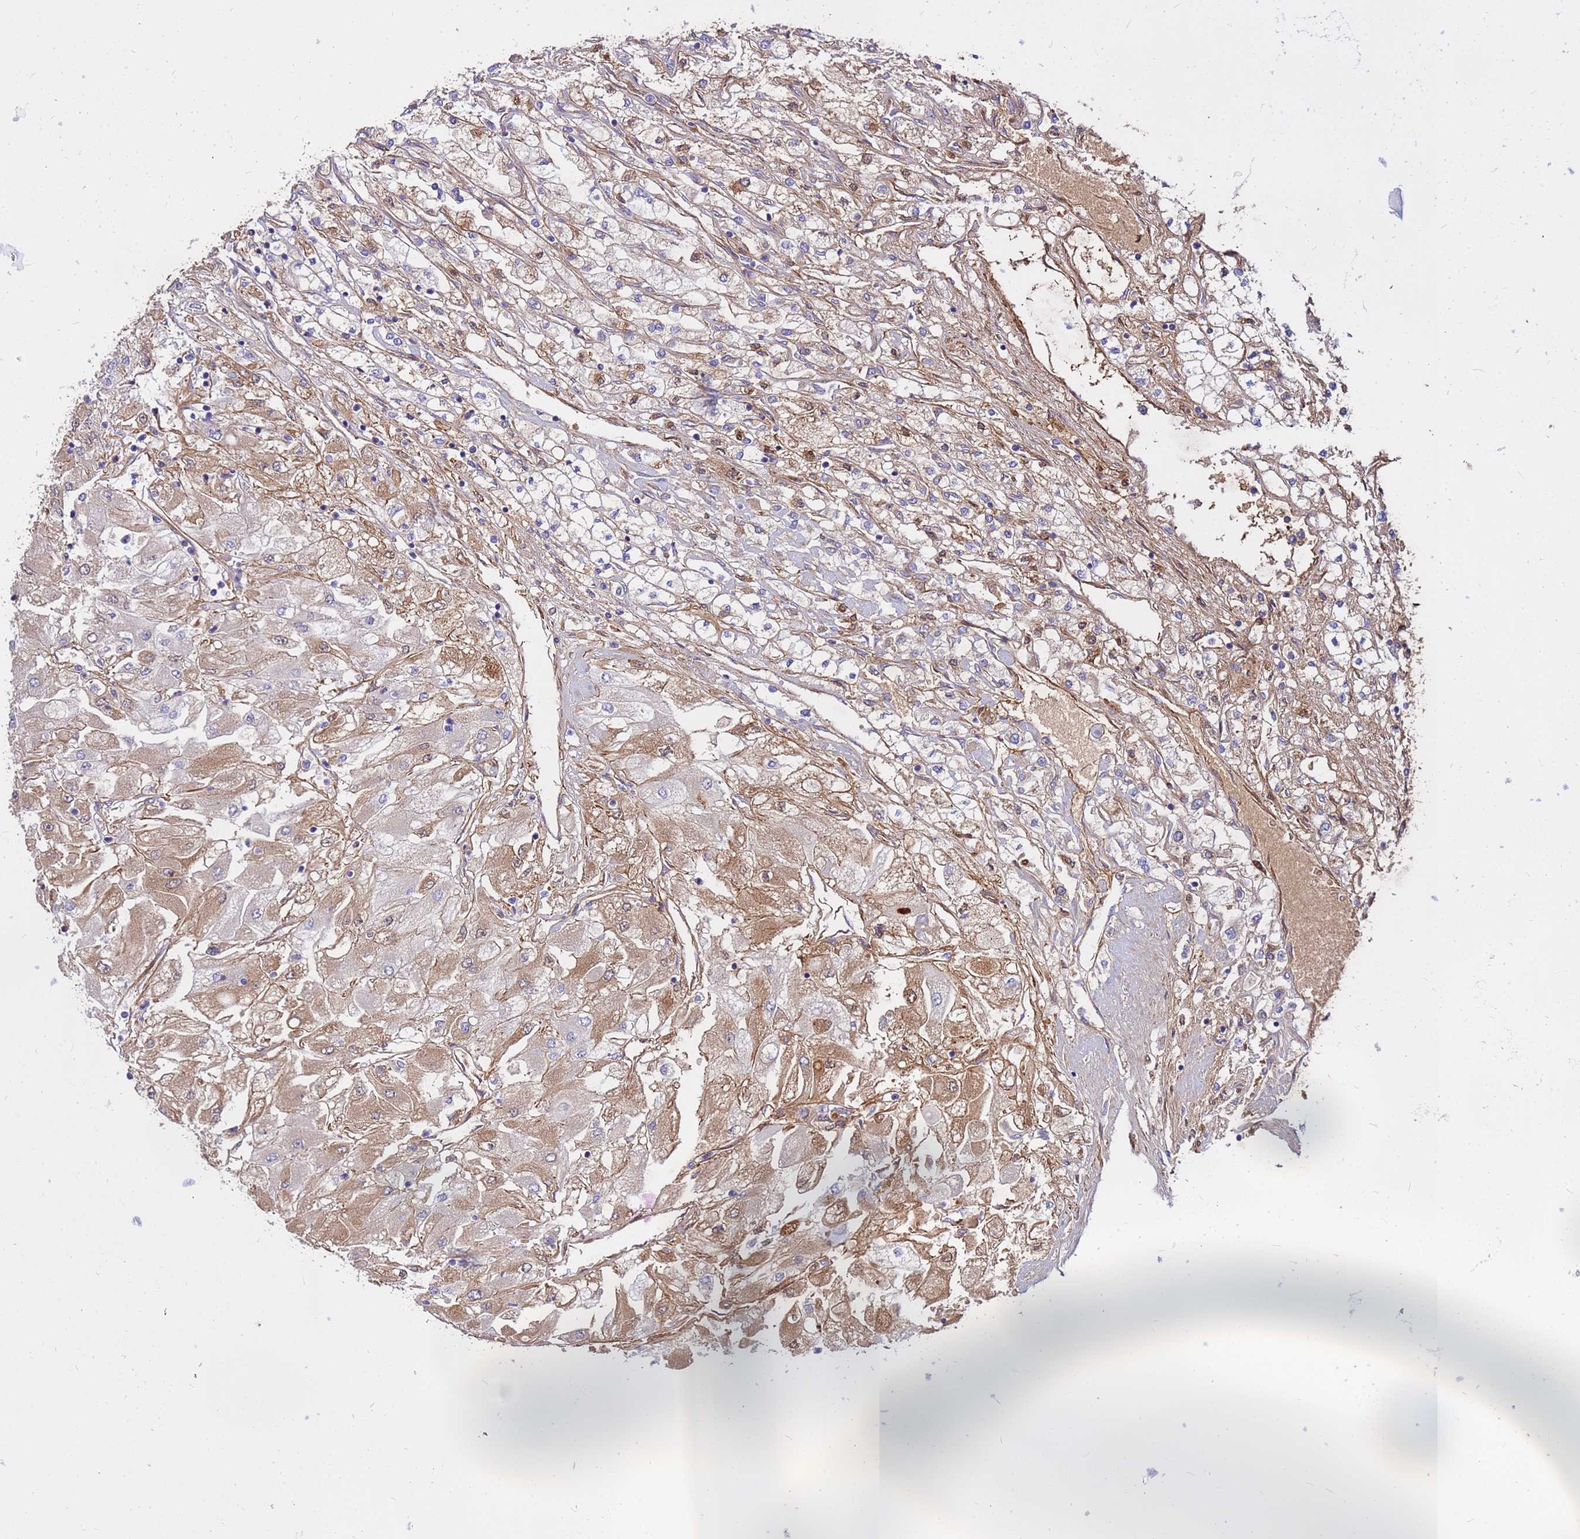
{"staining": {"intensity": "moderate", "quantity": "25%-75%", "location": "cytoplasmic/membranous"}, "tissue": "renal cancer", "cell_type": "Tumor cells", "image_type": "cancer", "snomed": [{"axis": "morphology", "description": "Adenocarcinoma, NOS"}, {"axis": "topography", "description": "Kidney"}], "caption": "Human adenocarcinoma (renal) stained with a brown dye demonstrates moderate cytoplasmic/membranous positive staining in approximately 25%-75% of tumor cells.", "gene": "CRHBP", "patient": {"sex": "male", "age": 80}}